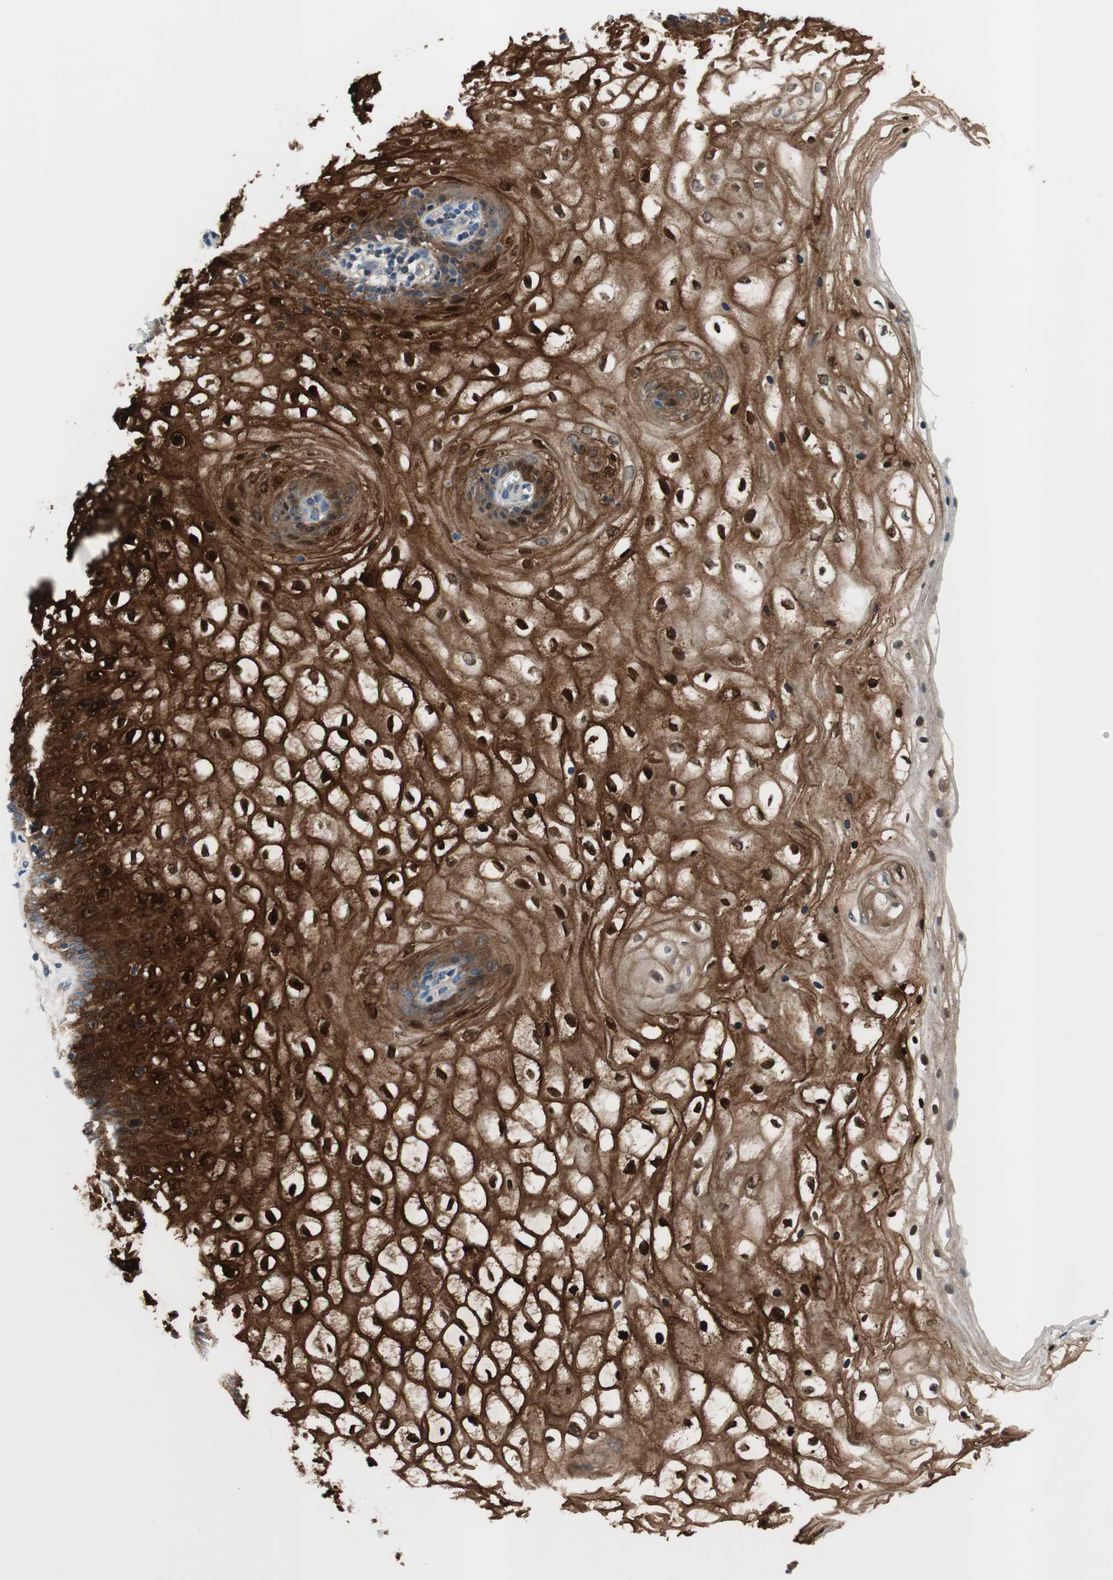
{"staining": {"intensity": "strong", "quantity": ">75%", "location": "cytoplasmic/membranous,nuclear"}, "tissue": "vagina", "cell_type": "Squamous epithelial cells", "image_type": "normal", "snomed": [{"axis": "morphology", "description": "Normal tissue, NOS"}, {"axis": "topography", "description": "Vagina"}], "caption": "Vagina stained with DAB immunohistochemistry (IHC) demonstrates high levels of strong cytoplasmic/membranous,nuclear expression in about >75% of squamous epithelial cells.", "gene": "CALML3", "patient": {"sex": "female", "age": 34}}